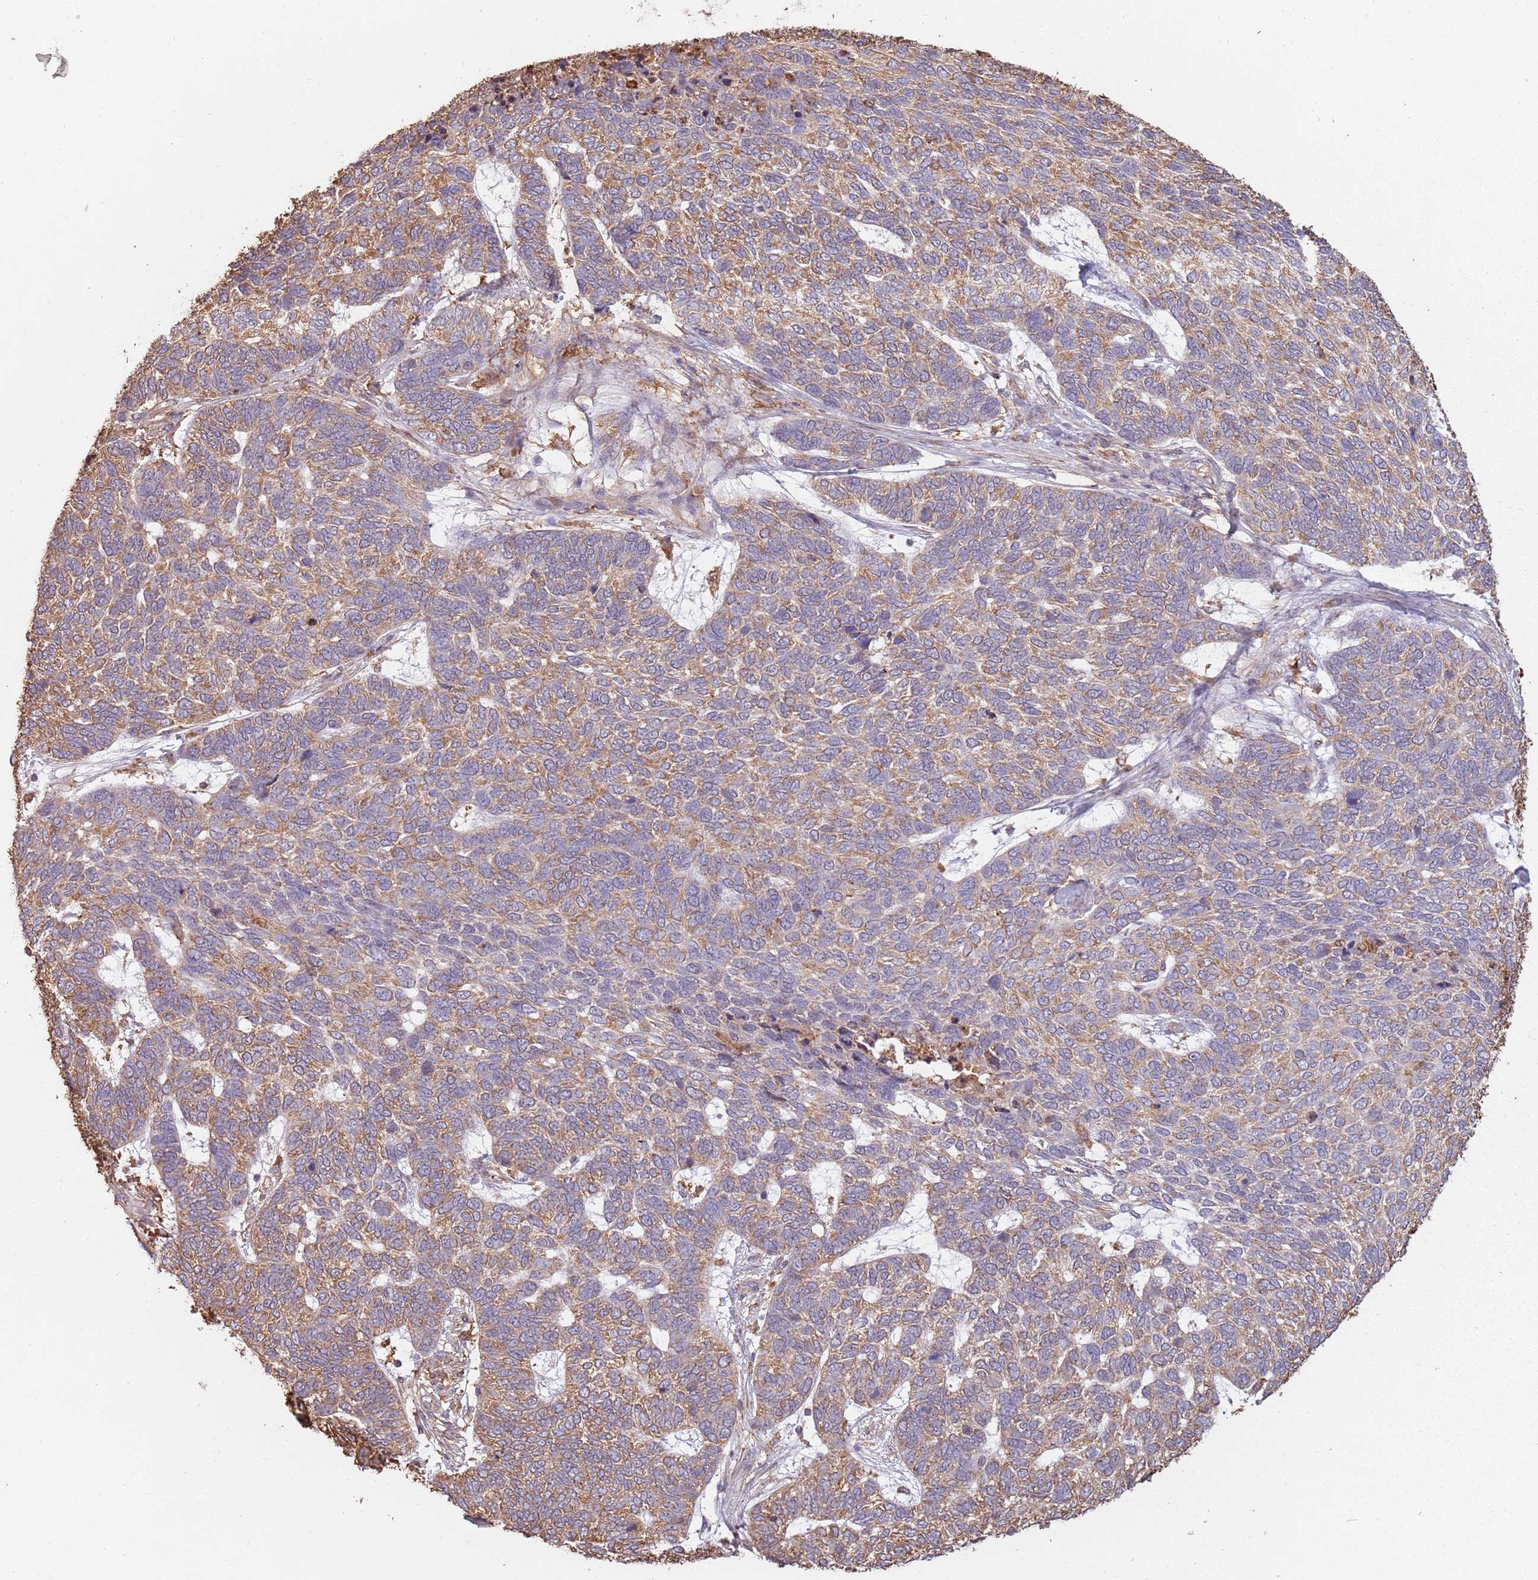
{"staining": {"intensity": "moderate", "quantity": ">75%", "location": "cytoplasmic/membranous"}, "tissue": "skin cancer", "cell_type": "Tumor cells", "image_type": "cancer", "snomed": [{"axis": "morphology", "description": "Basal cell carcinoma"}, {"axis": "topography", "description": "Skin"}], "caption": "Human skin basal cell carcinoma stained with a brown dye reveals moderate cytoplasmic/membranous positive expression in approximately >75% of tumor cells.", "gene": "ATOSB", "patient": {"sex": "female", "age": 65}}